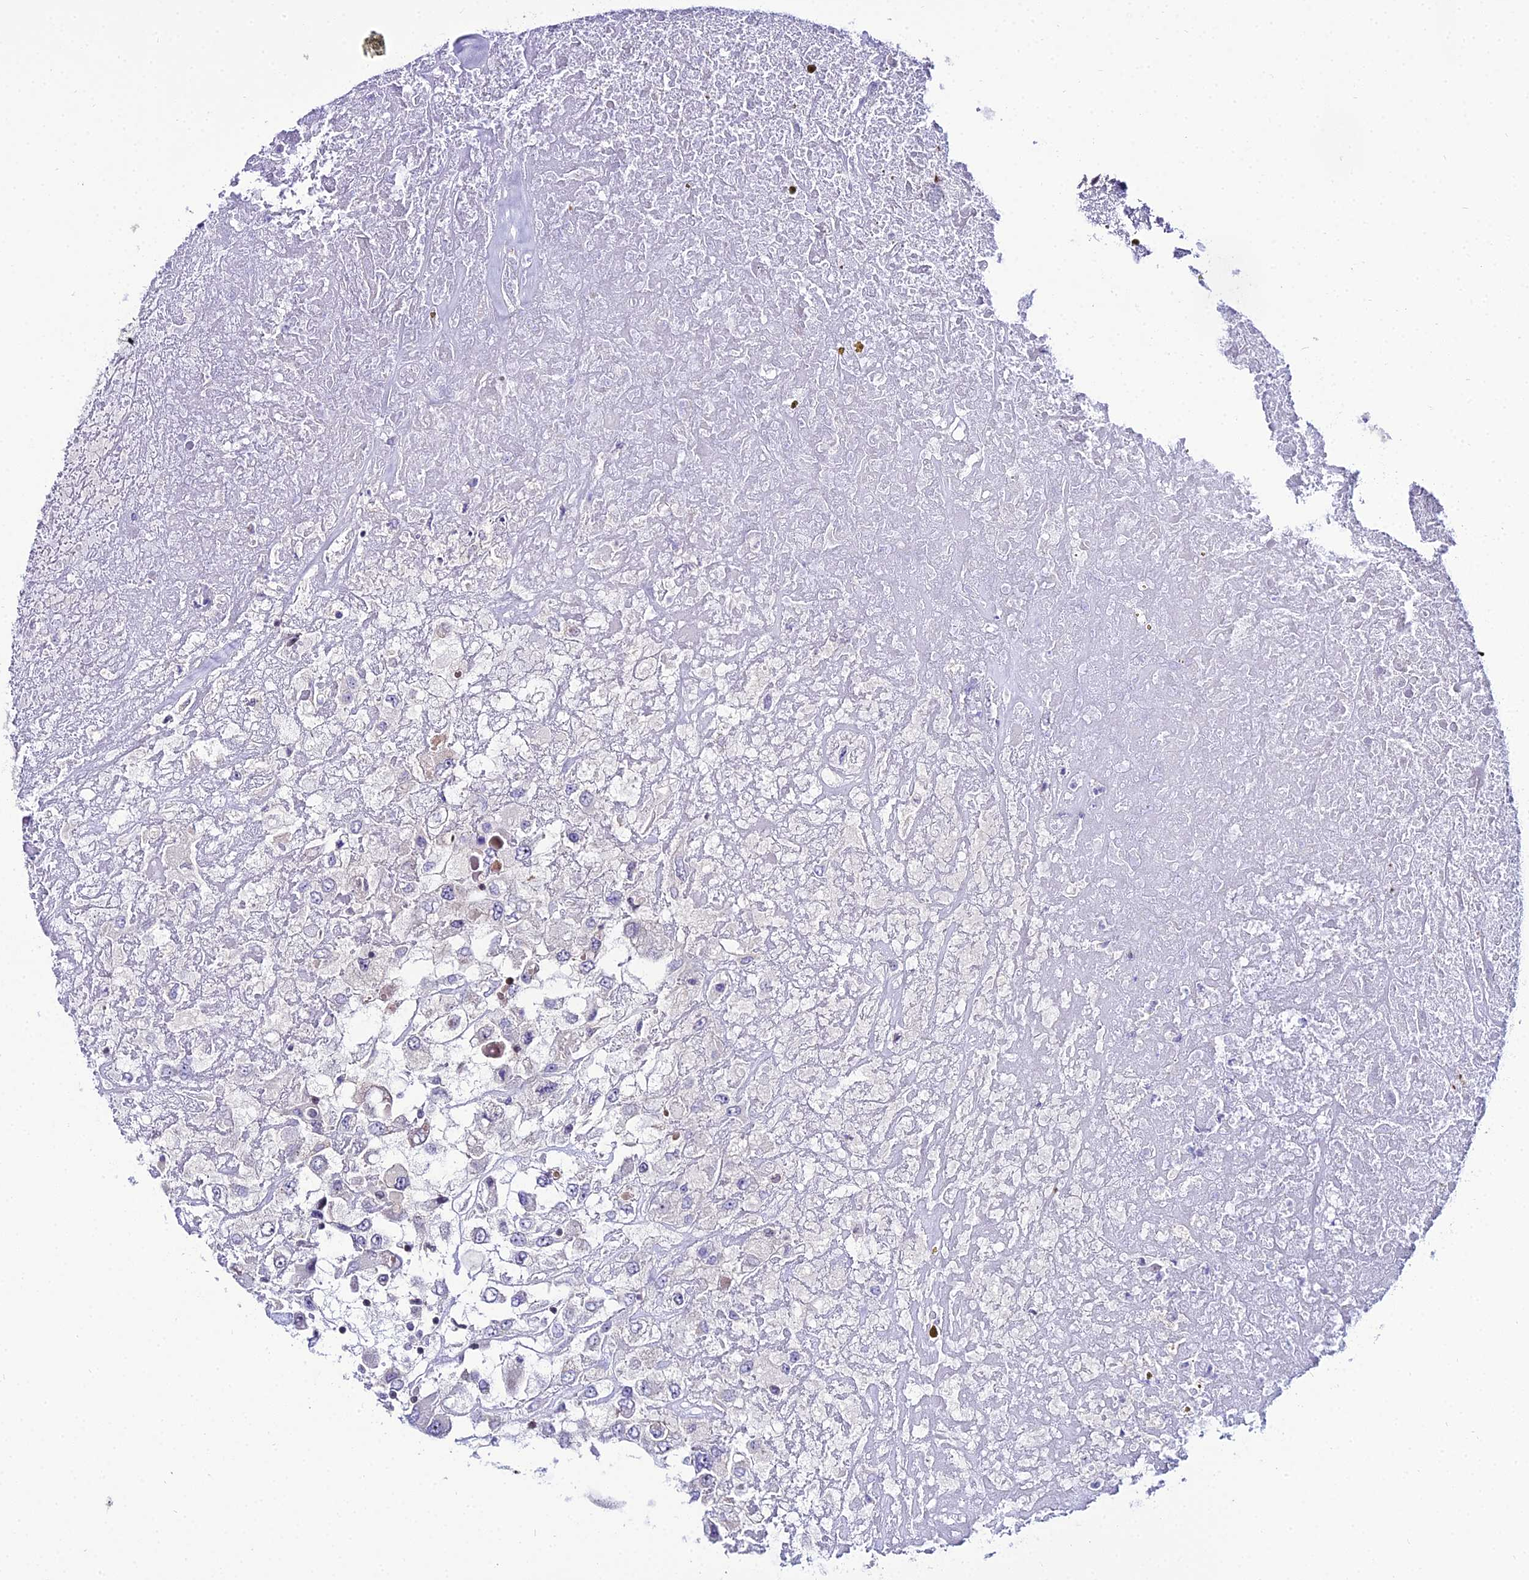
{"staining": {"intensity": "negative", "quantity": "none", "location": "none"}, "tissue": "renal cancer", "cell_type": "Tumor cells", "image_type": "cancer", "snomed": [{"axis": "morphology", "description": "Adenocarcinoma, NOS"}, {"axis": "topography", "description": "Kidney"}], "caption": "This is an immunohistochemistry (IHC) micrograph of renal adenocarcinoma. There is no staining in tumor cells.", "gene": "SHQ1", "patient": {"sex": "female", "age": 52}}